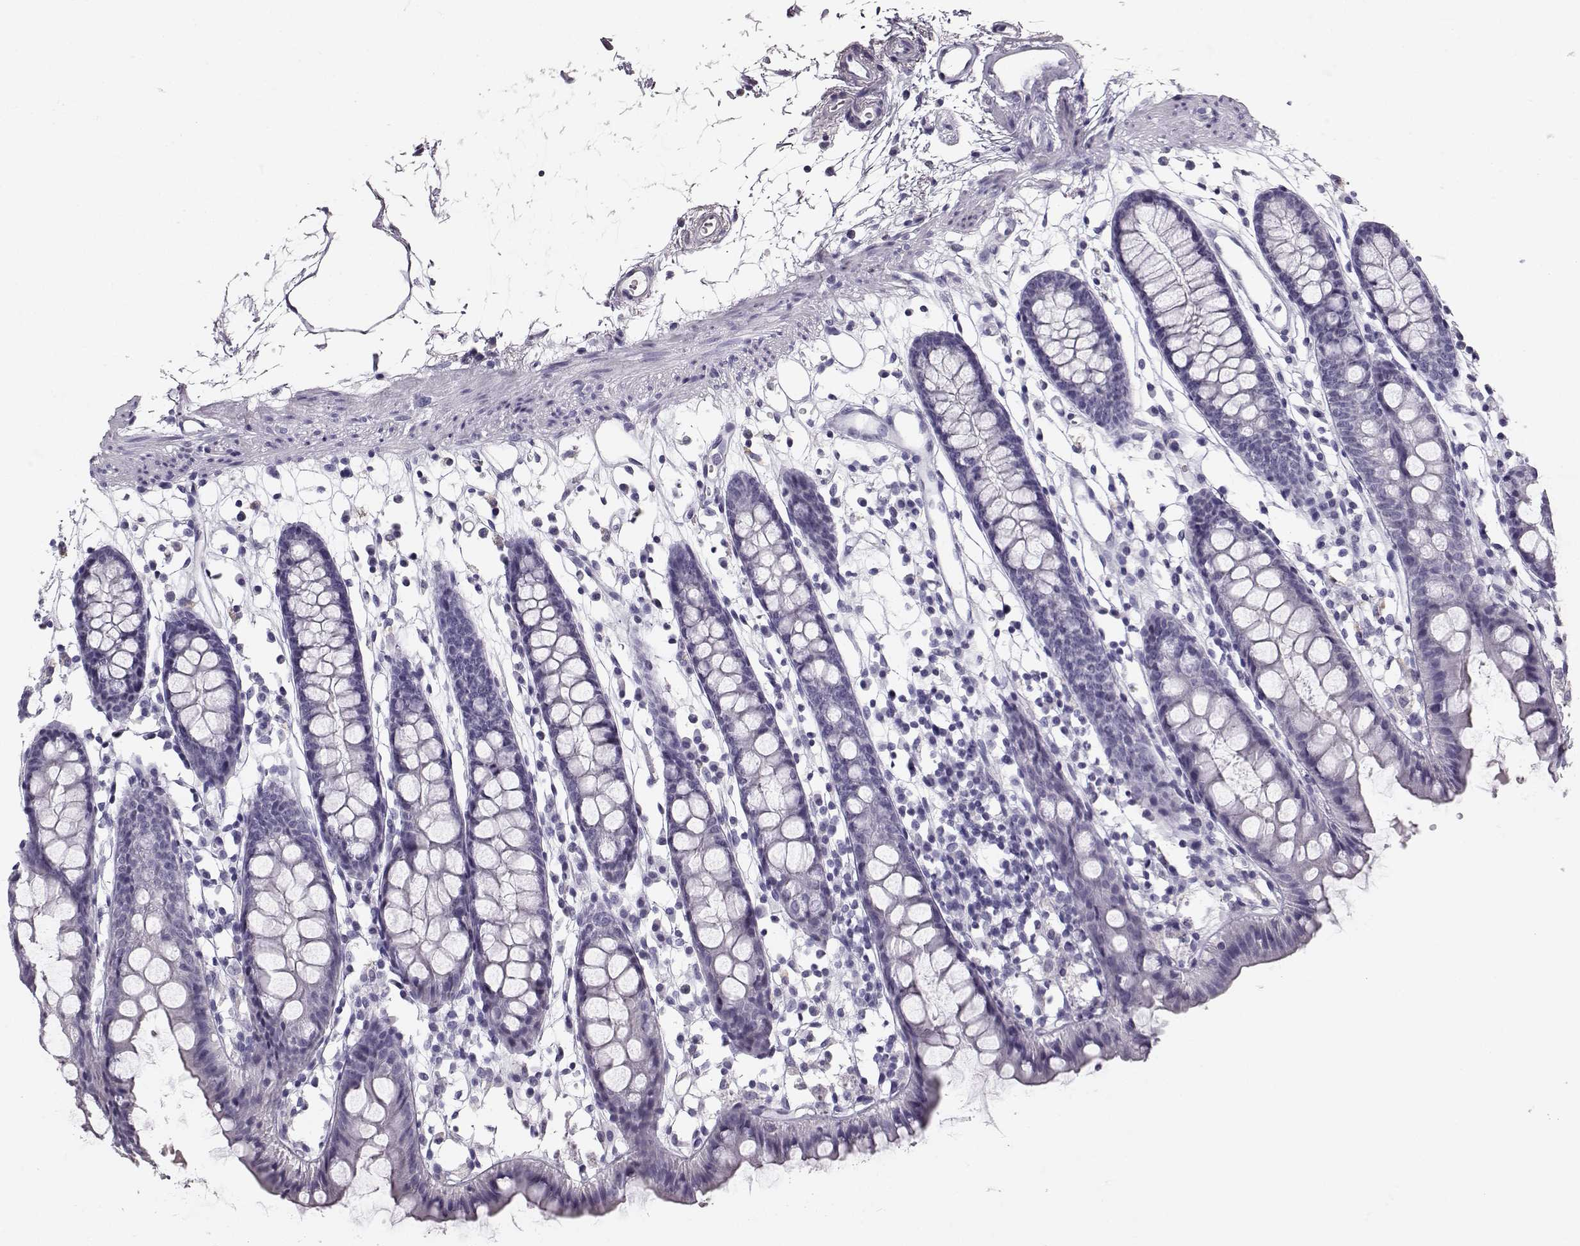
{"staining": {"intensity": "negative", "quantity": "none", "location": "none"}, "tissue": "colon", "cell_type": "Endothelial cells", "image_type": "normal", "snomed": [{"axis": "morphology", "description": "Normal tissue, NOS"}, {"axis": "topography", "description": "Colon"}], "caption": "Endothelial cells are negative for protein expression in benign human colon. (DAB (3,3'-diaminobenzidine) immunohistochemistry (IHC), high magnification).", "gene": "BFSP2", "patient": {"sex": "male", "age": 47}}